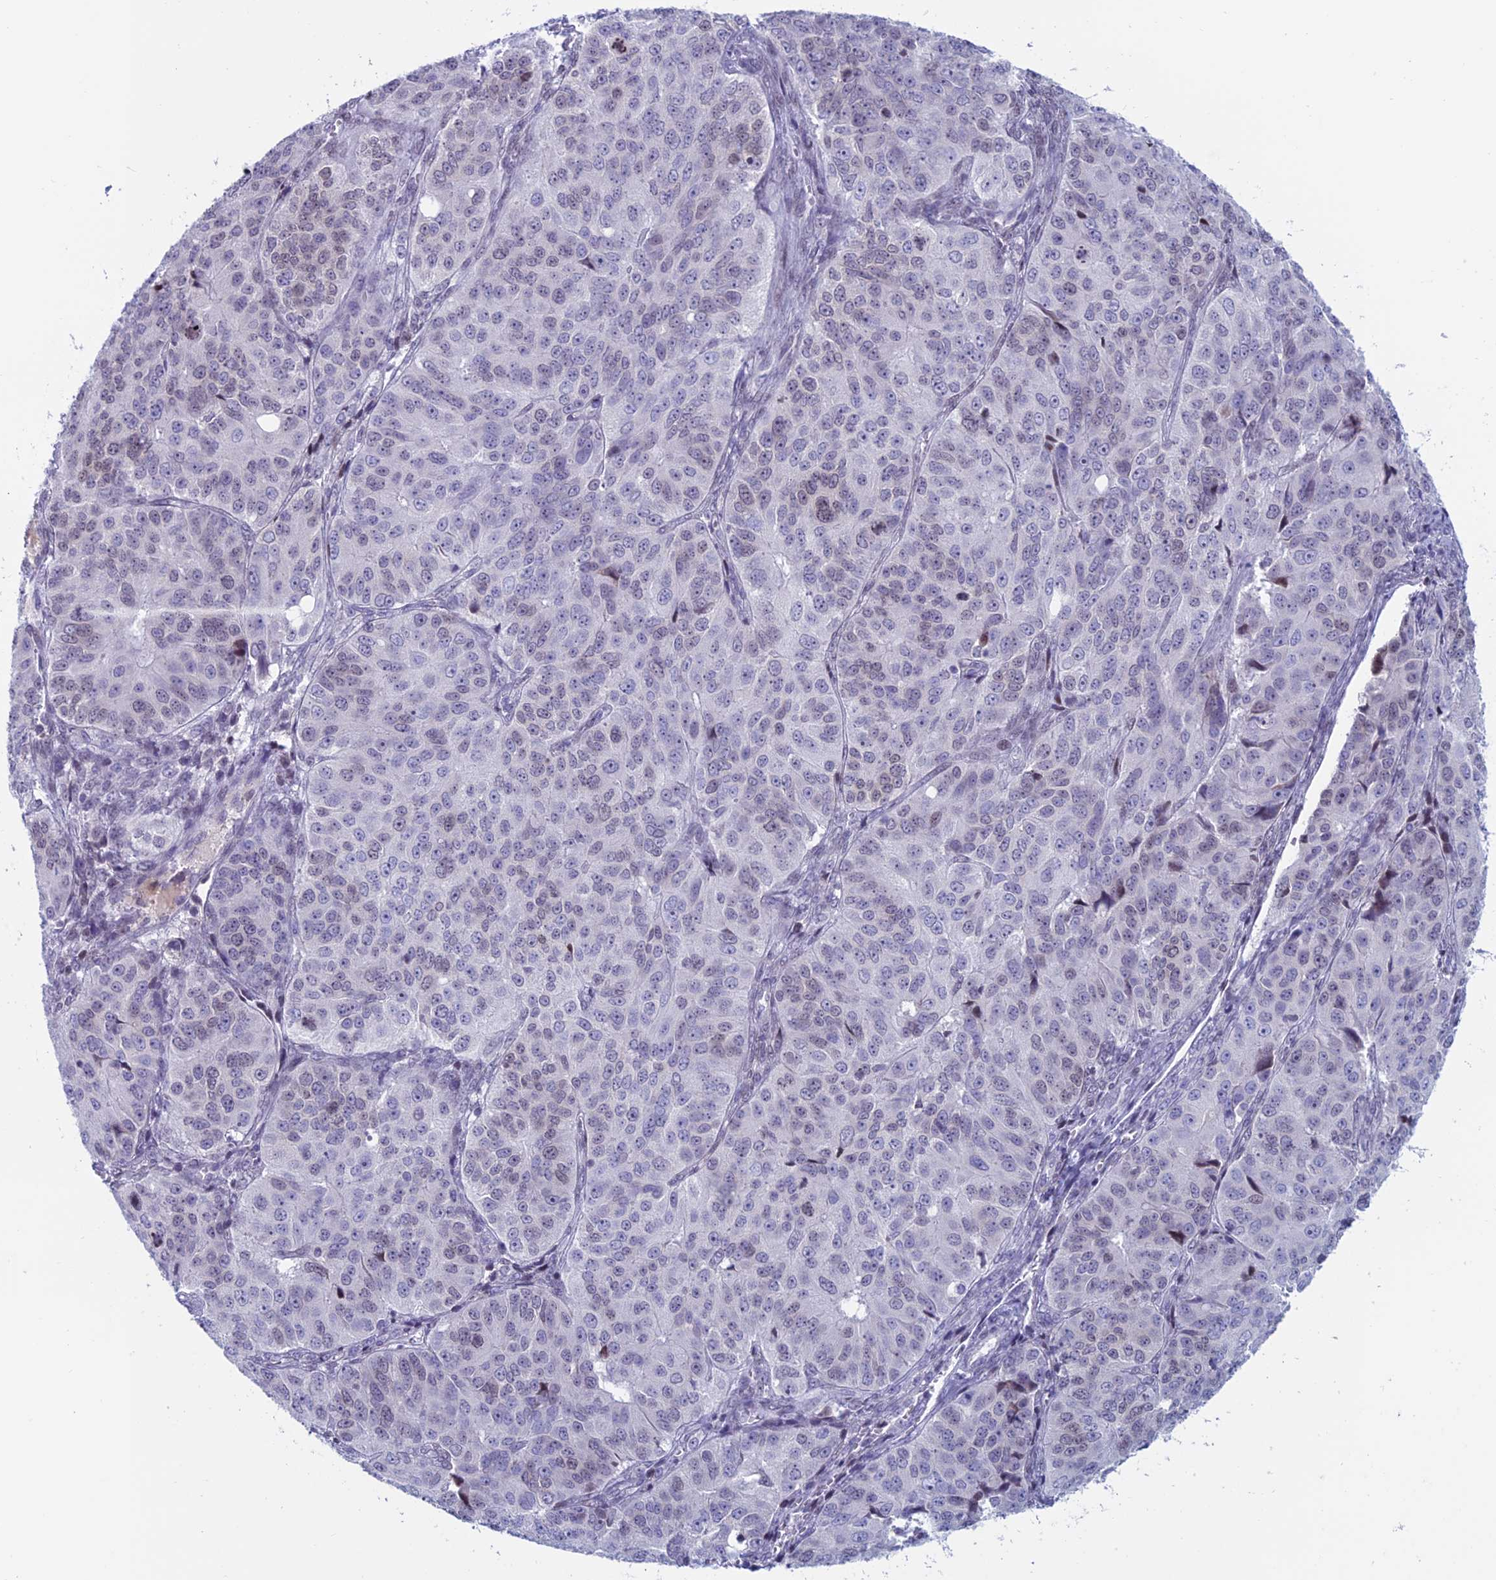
{"staining": {"intensity": "negative", "quantity": "none", "location": "none"}, "tissue": "ovarian cancer", "cell_type": "Tumor cells", "image_type": "cancer", "snomed": [{"axis": "morphology", "description": "Carcinoma, endometroid"}, {"axis": "topography", "description": "Ovary"}], "caption": "Tumor cells are negative for brown protein staining in ovarian cancer. (DAB immunohistochemistry (IHC), high magnification).", "gene": "CERS6", "patient": {"sex": "female", "age": 51}}